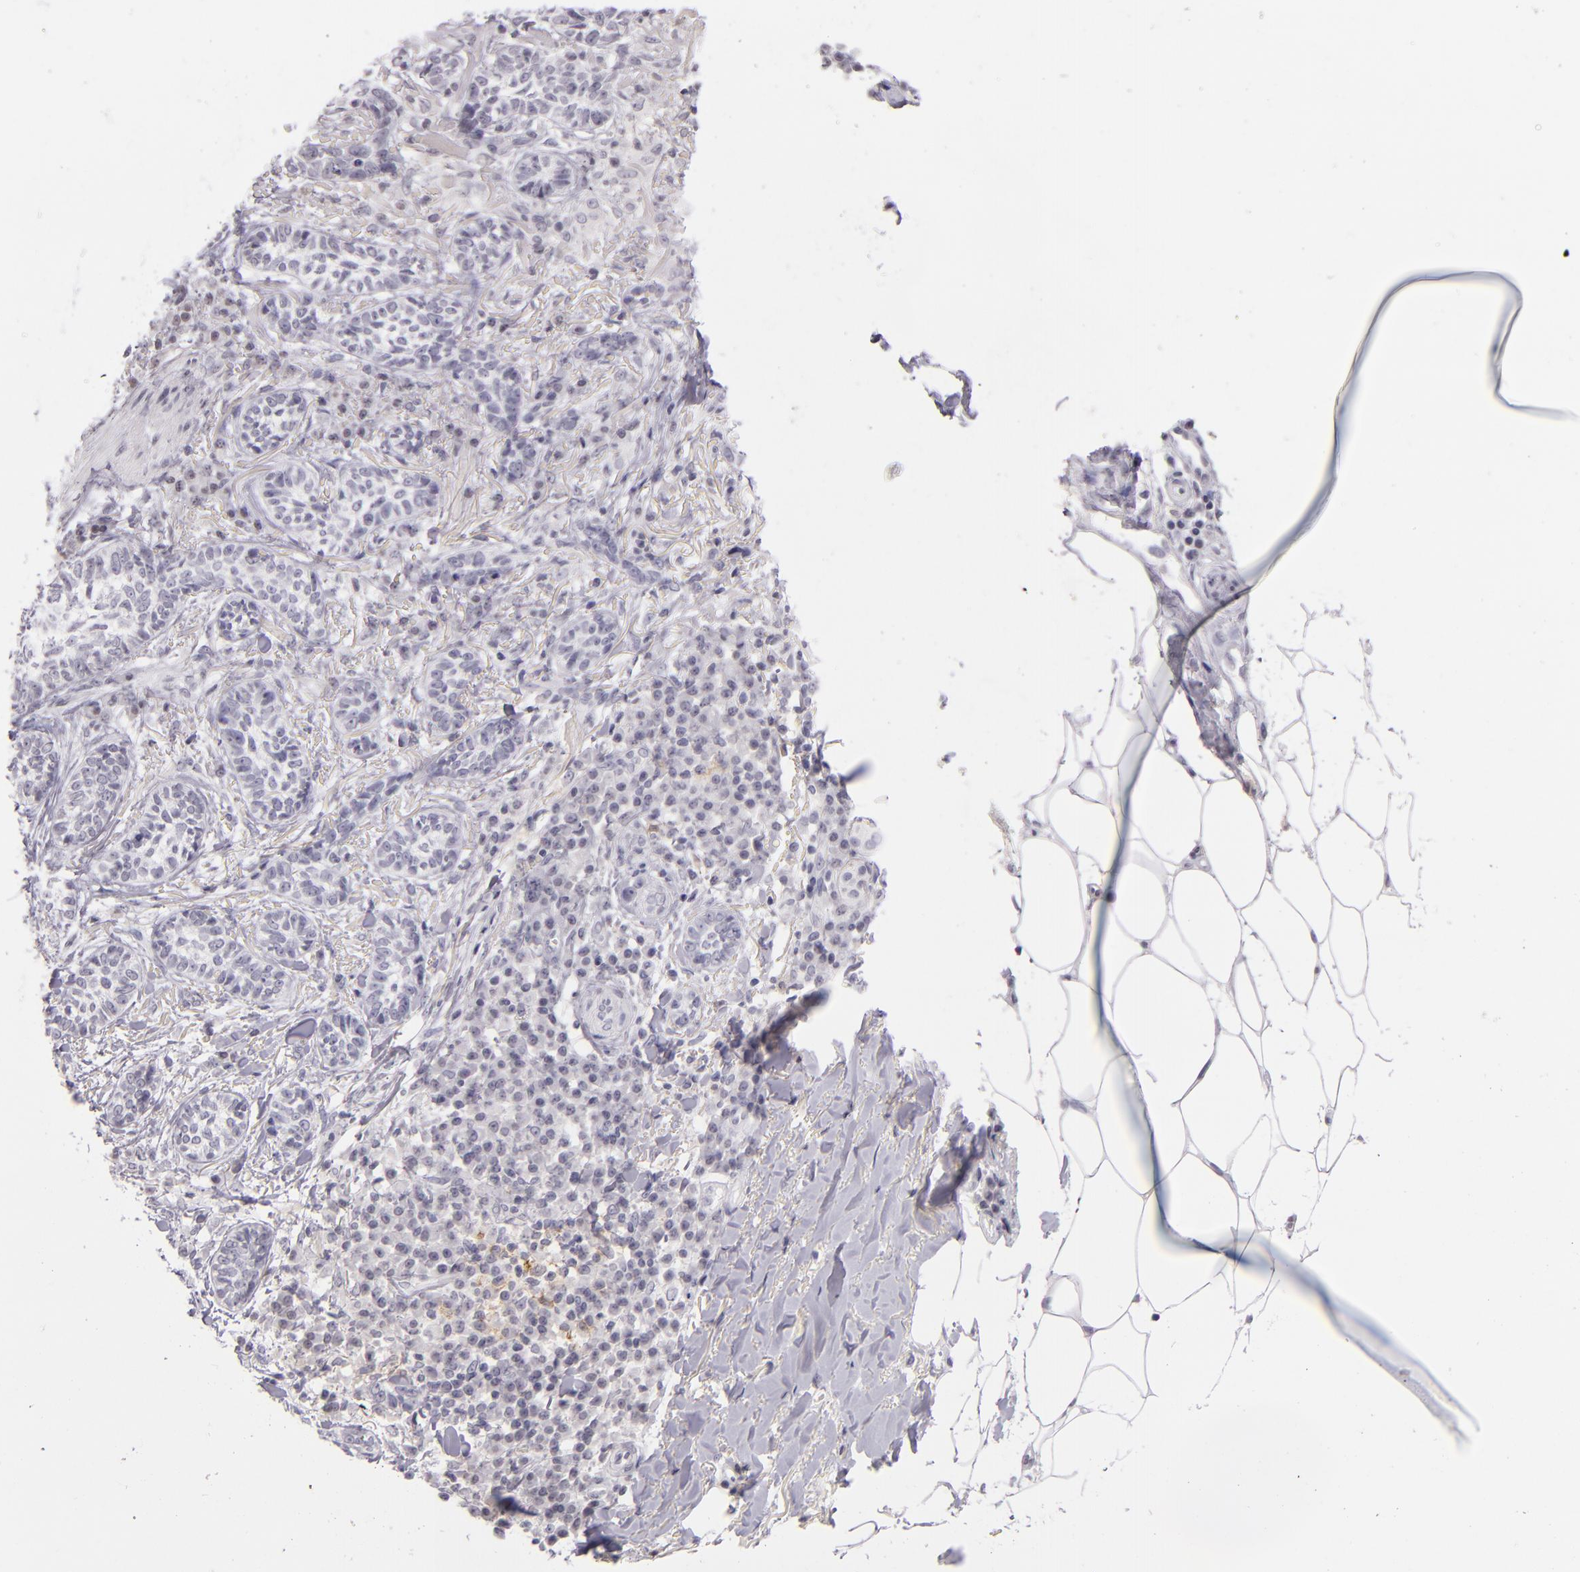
{"staining": {"intensity": "negative", "quantity": "none", "location": "none"}, "tissue": "skin cancer", "cell_type": "Tumor cells", "image_type": "cancer", "snomed": [{"axis": "morphology", "description": "Basal cell carcinoma"}, {"axis": "topography", "description": "Skin"}], "caption": "Image shows no significant protein staining in tumor cells of skin cancer. Nuclei are stained in blue.", "gene": "CD40", "patient": {"sex": "female", "age": 89}}